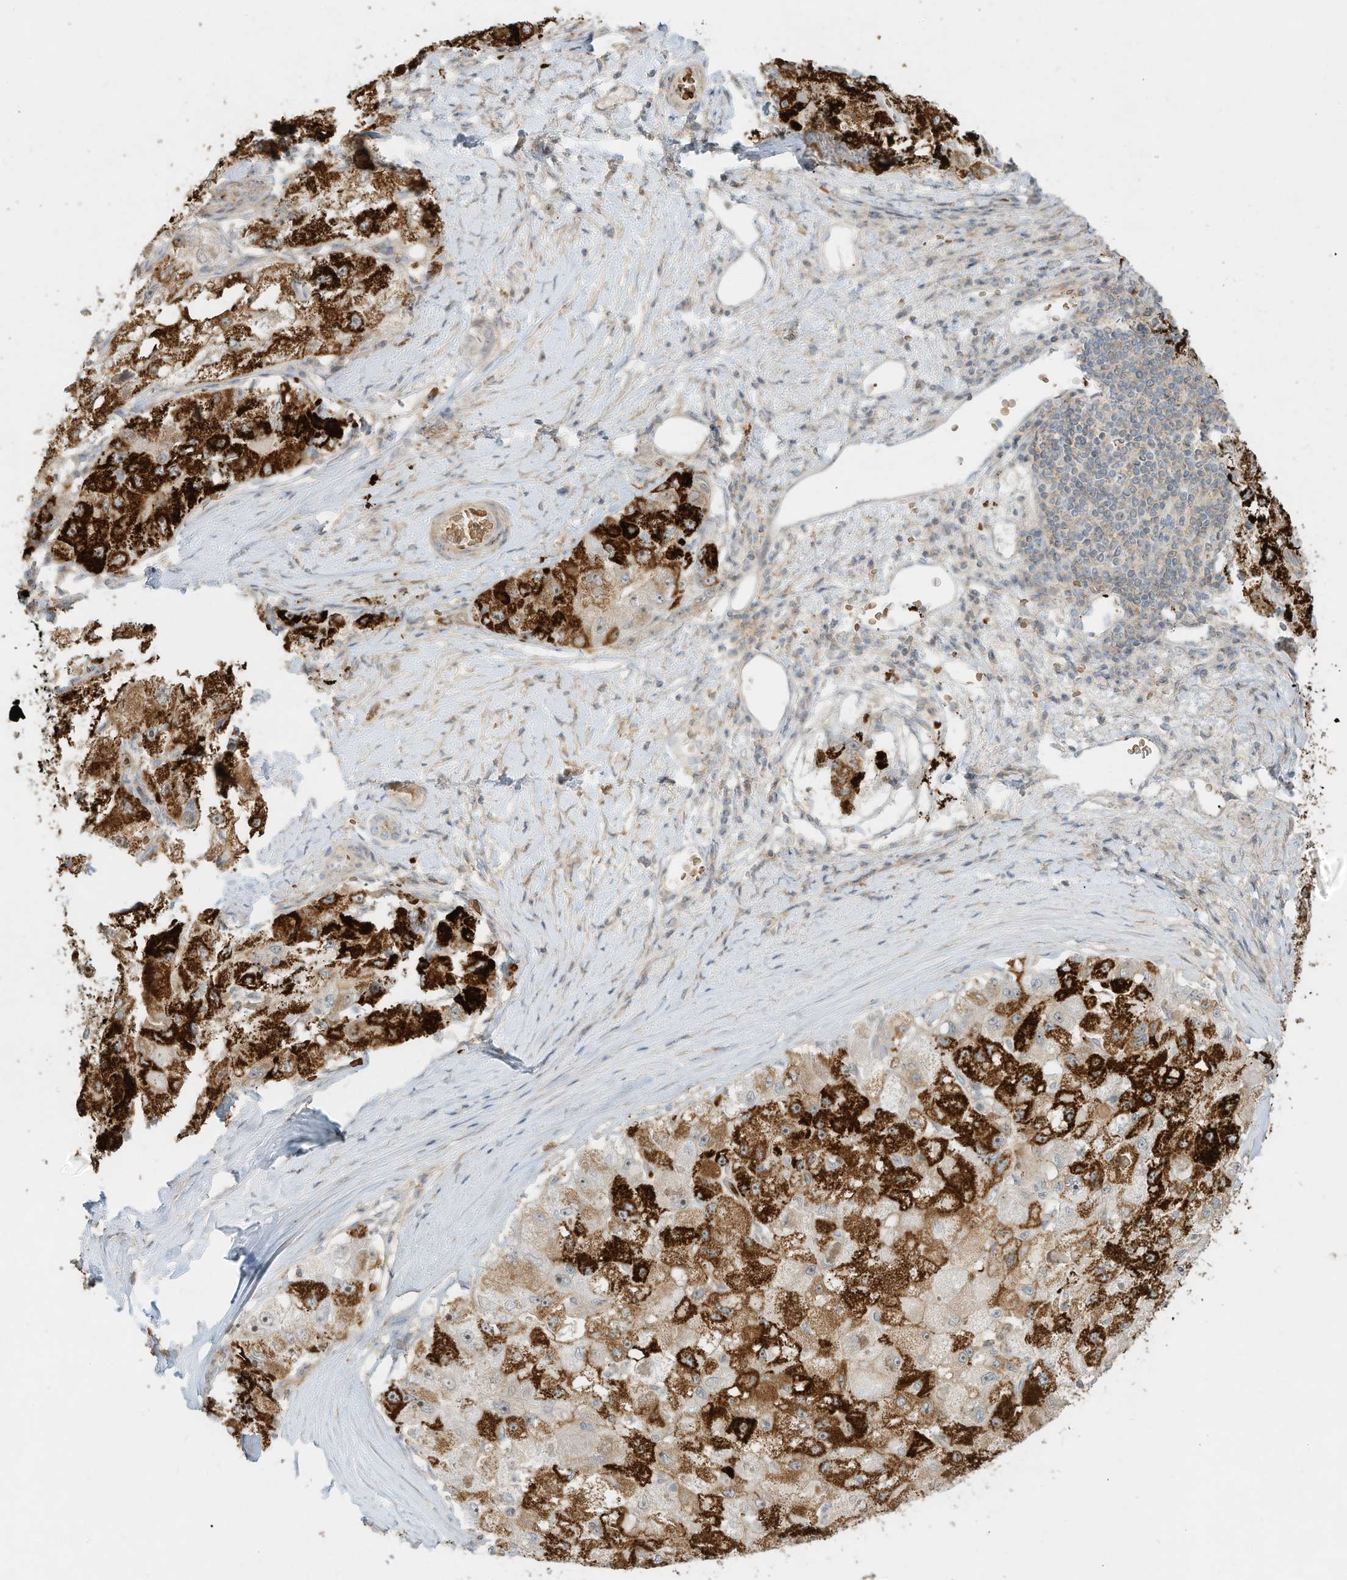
{"staining": {"intensity": "strong", "quantity": ">75%", "location": "cytoplasmic/membranous"}, "tissue": "liver cancer", "cell_type": "Tumor cells", "image_type": "cancer", "snomed": [{"axis": "morphology", "description": "Carcinoma, Hepatocellular, NOS"}, {"axis": "topography", "description": "Liver"}], "caption": "Hepatocellular carcinoma (liver) tissue reveals strong cytoplasmic/membranous expression in about >75% of tumor cells, visualized by immunohistochemistry. Immunohistochemistry (ihc) stains the protein of interest in brown and the nuclei are stained blue.", "gene": "OFD1", "patient": {"sex": "male", "age": 80}}